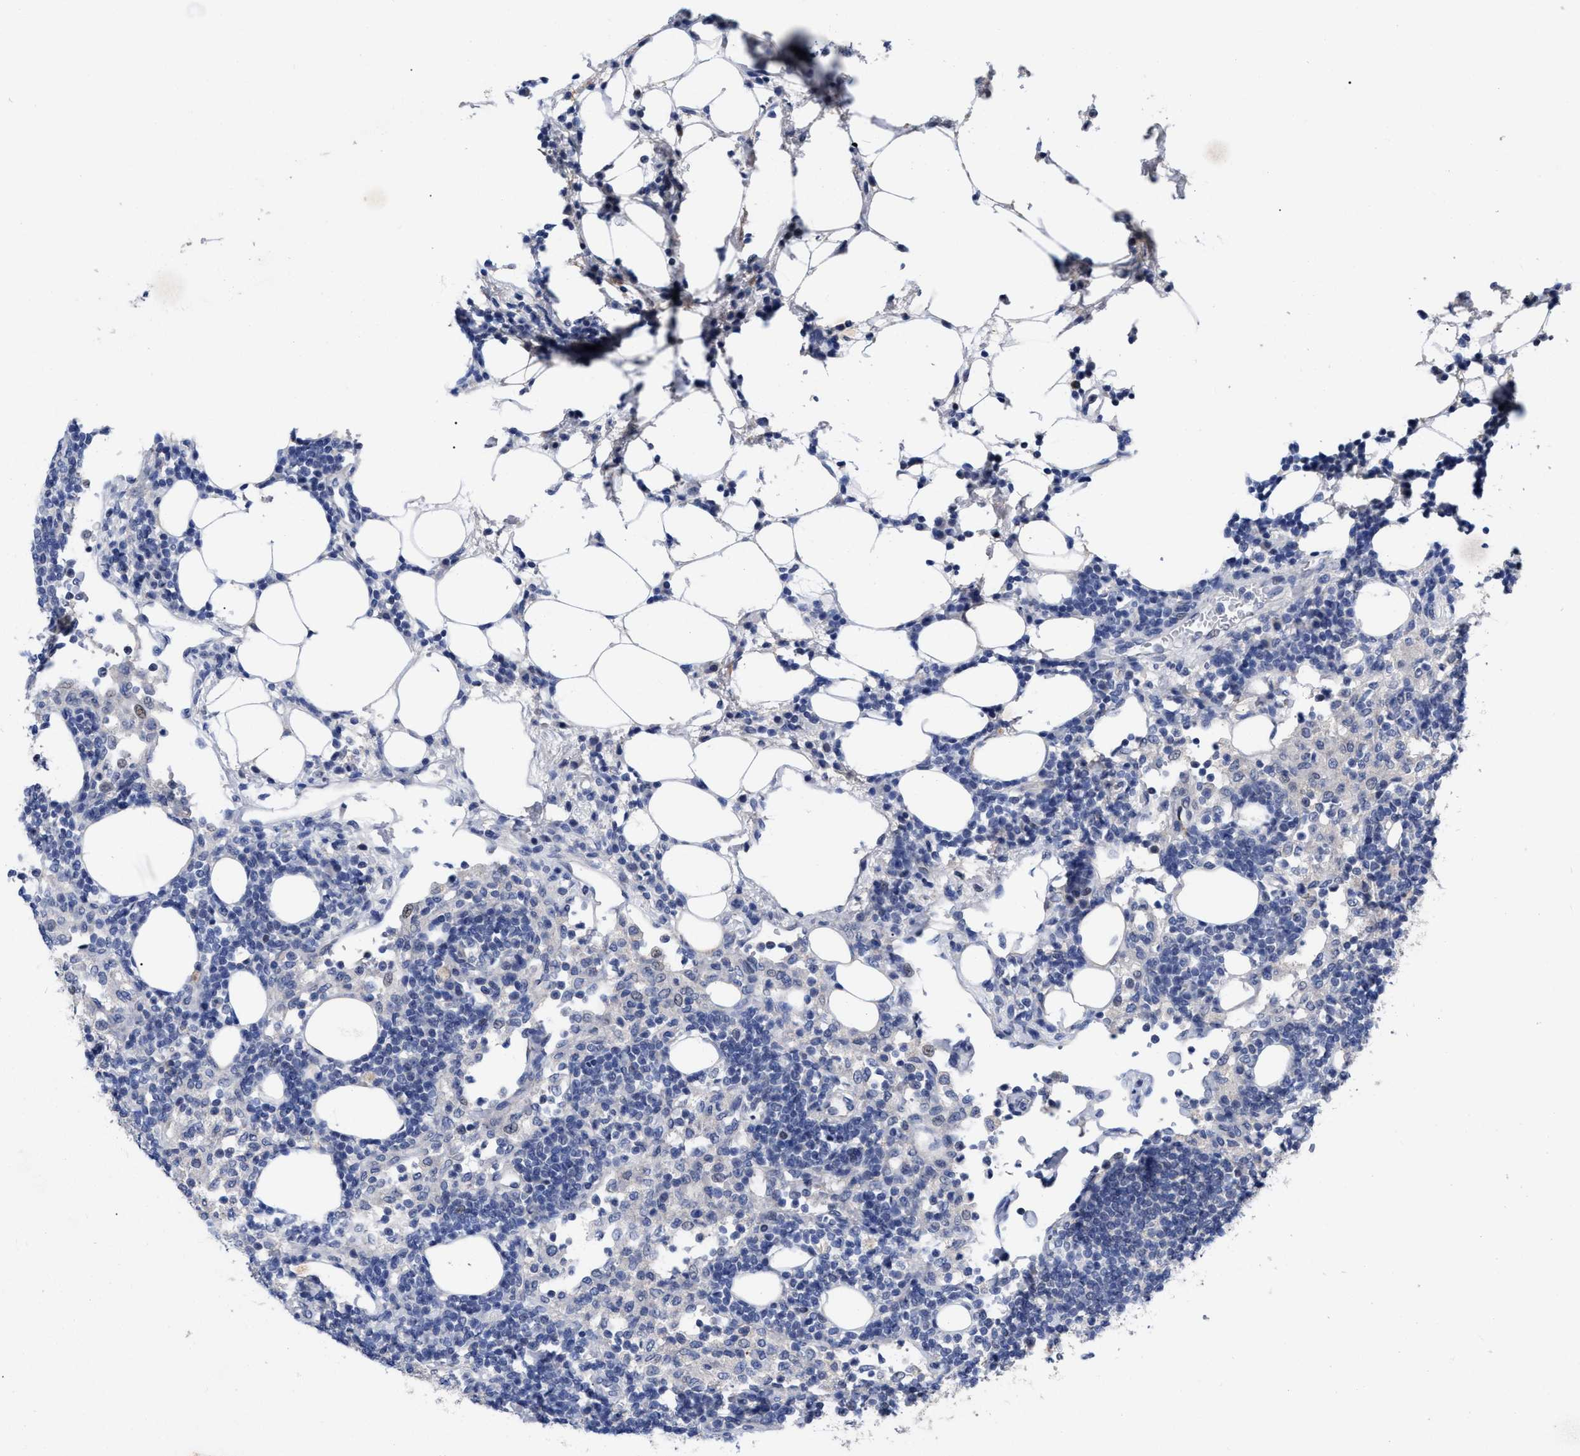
{"staining": {"intensity": "negative", "quantity": "none", "location": "none"}, "tissue": "lymph node", "cell_type": "Germinal center cells", "image_type": "normal", "snomed": [{"axis": "morphology", "description": "Normal tissue, NOS"}, {"axis": "morphology", "description": "Carcinoid, malignant, NOS"}, {"axis": "topography", "description": "Lymph node"}], "caption": "The histopathology image reveals no significant staining in germinal center cells of lymph node. (Immunohistochemistry, brightfield microscopy, high magnification).", "gene": "CCN5", "patient": {"sex": "male", "age": 47}}